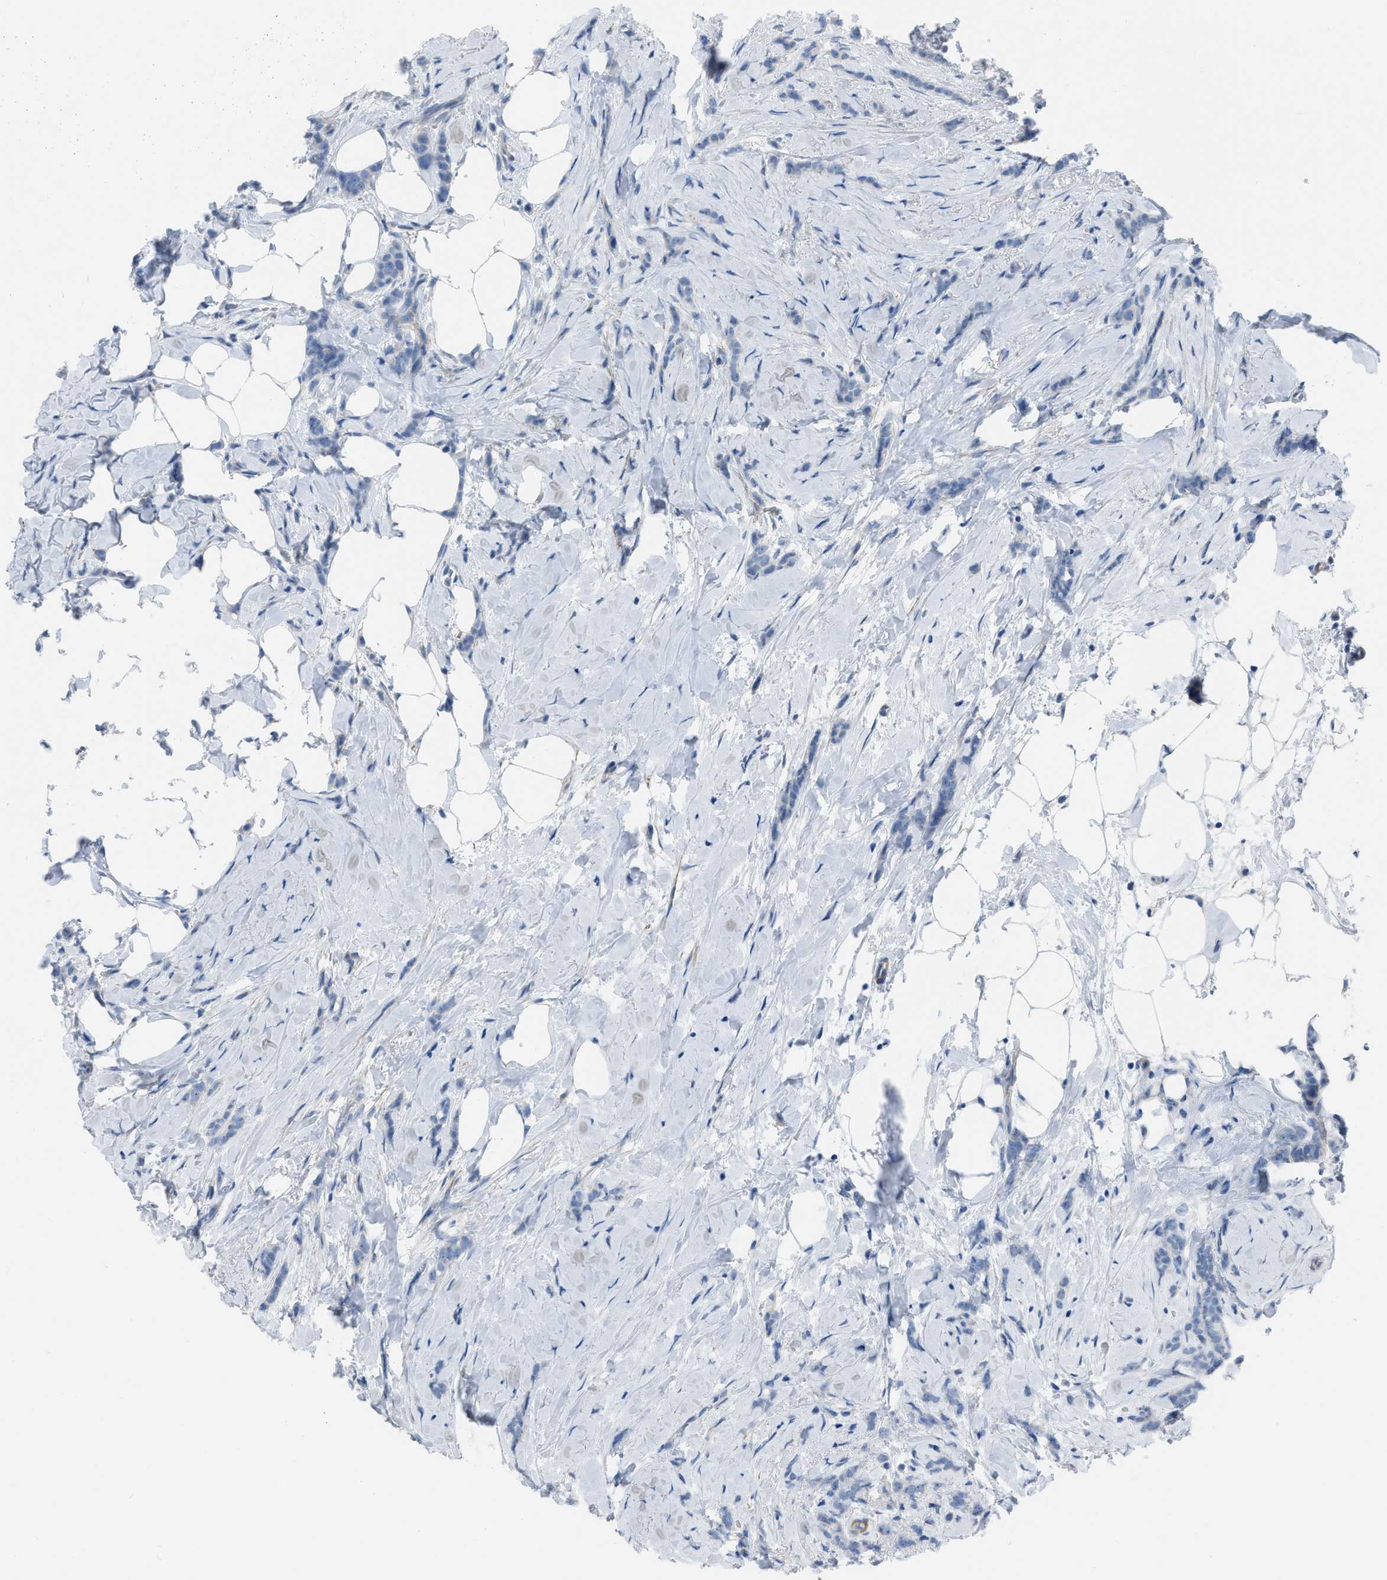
{"staining": {"intensity": "negative", "quantity": "none", "location": "none"}, "tissue": "breast cancer", "cell_type": "Tumor cells", "image_type": "cancer", "snomed": [{"axis": "morphology", "description": "Lobular carcinoma, in situ"}, {"axis": "morphology", "description": "Lobular carcinoma"}, {"axis": "topography", "description": "Breast"}], "caption": "DAB immunohistochemical staining of breast cancer displays no significant positivity in tumor cells.", "gene": "SPATC1L", "patient": {"sex": "female", "age": 41}}